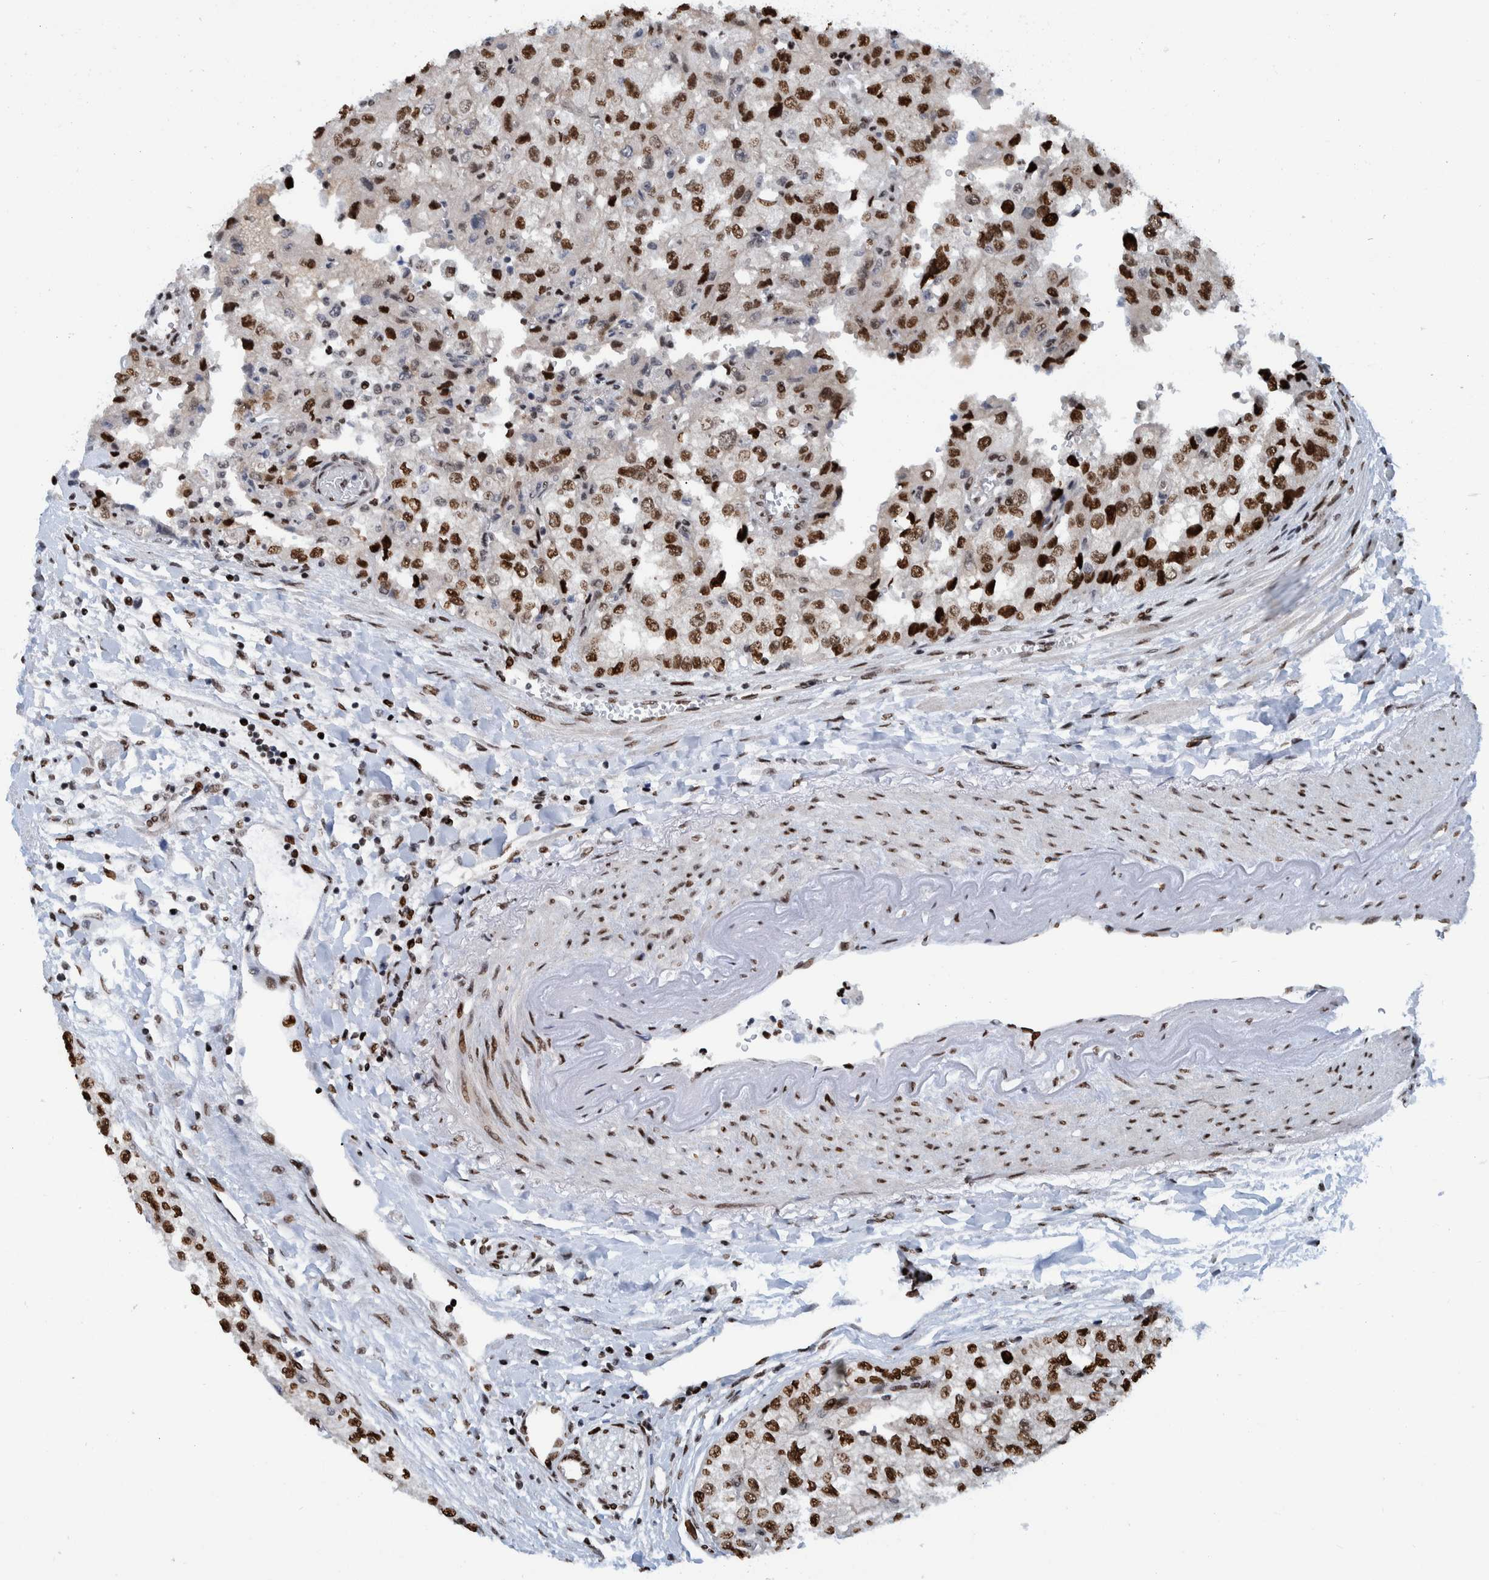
{"staining": {"intensity": "strong", "quantity": ">75%", "location": "nuclear"}, "tissue": "renal cancer", "cell_type": "Tumor cells", "image_type": "cancer", "snomed": [{"axis": "morphology", "description": "Adenocarcinoma, NOS"}, {"axis": "topography", "description": "Kidney"}], "caption": "The micrograph exhibits immunohistochemical staining of renal adenocarcinoma. There is strong nuclear staining is identified in approximately >75% of tumor cells. (Stains: DAB (3,3'-diaminobenzidine) in brown, nuclei in blue, Microscopy: brightfield microscopy at high magnification).", "gene": "HEATR9", "patient": {"sex": "female", "age": 54}}